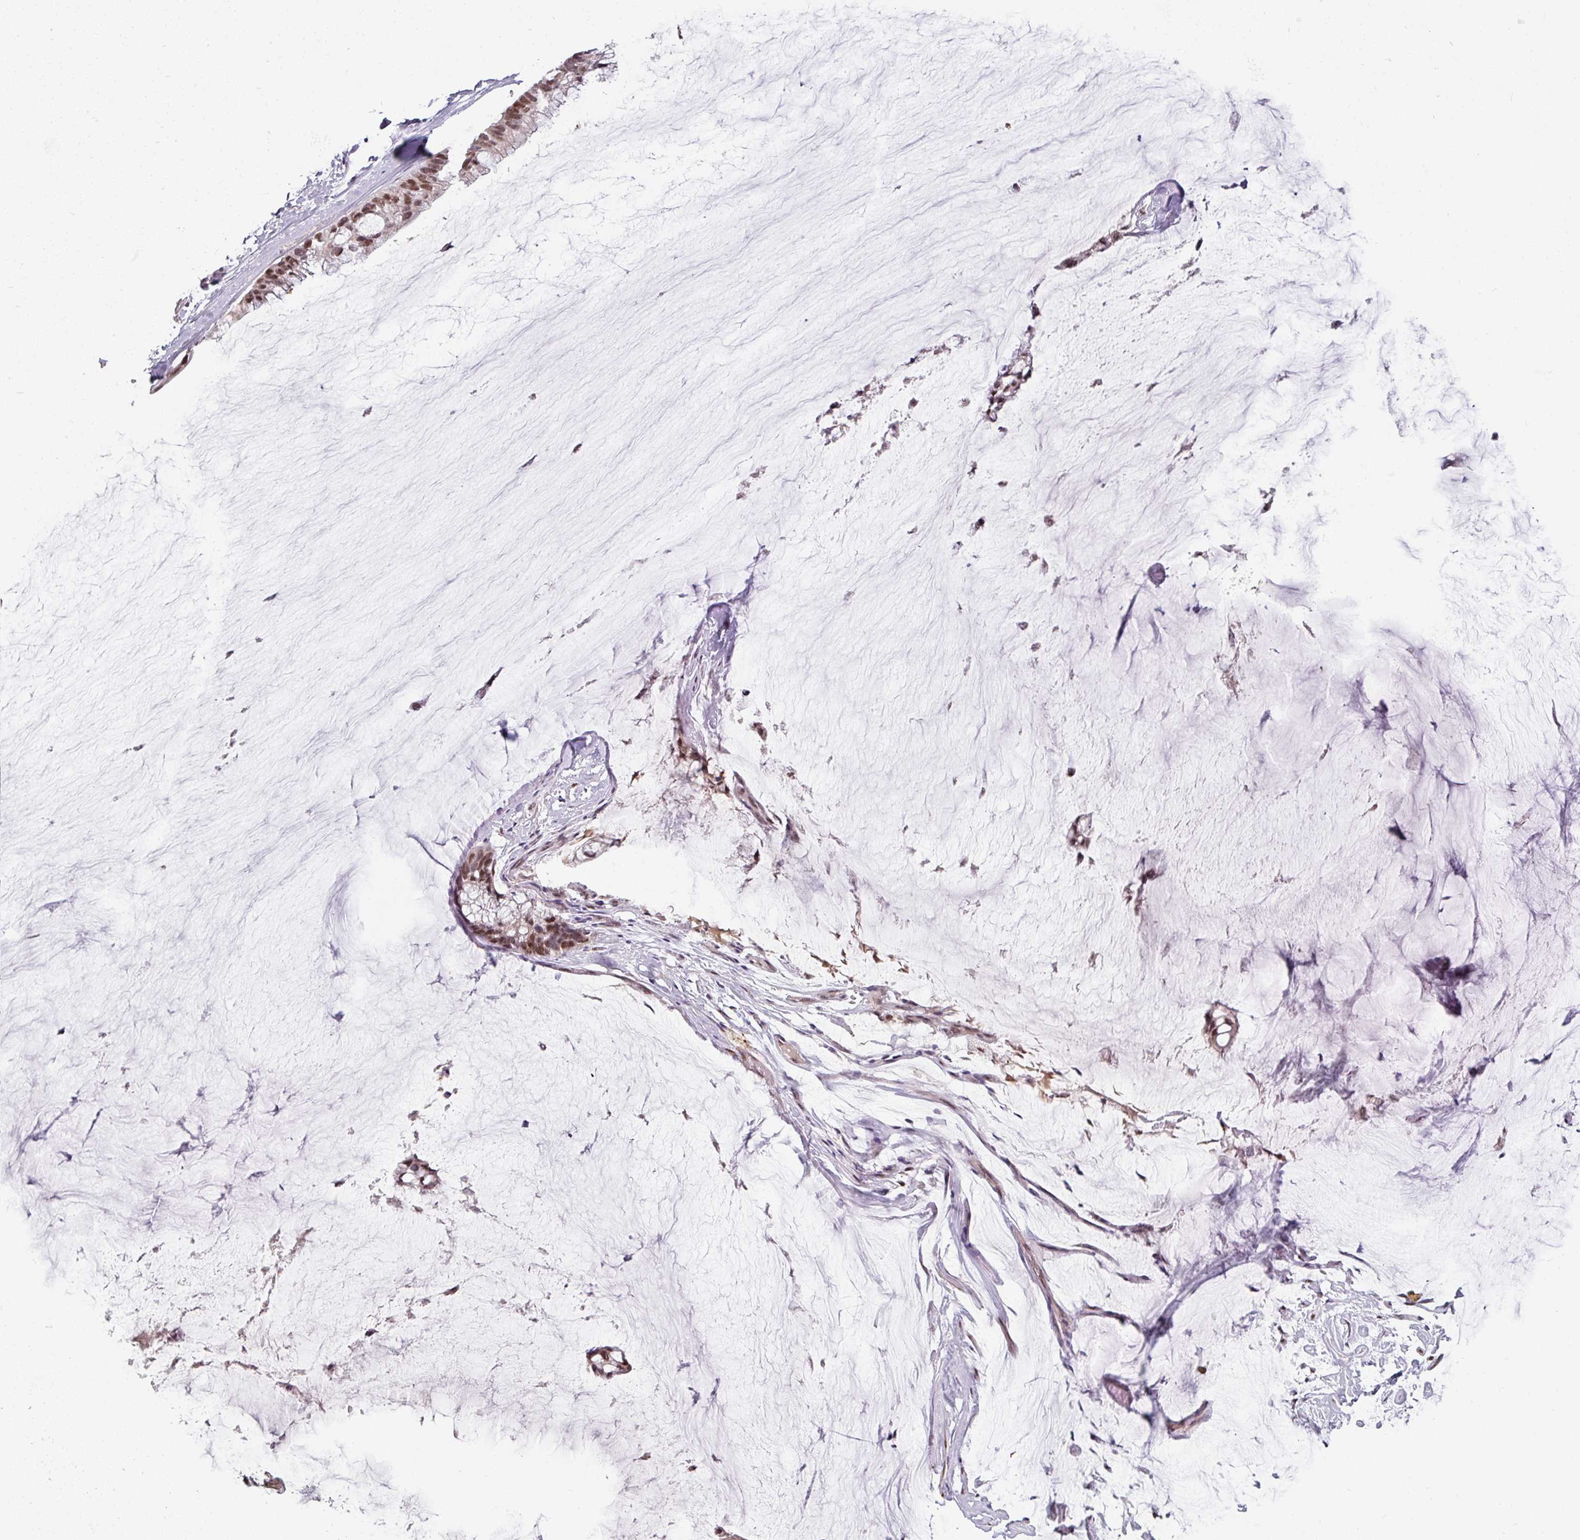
{"staining": {"intensity": "moderate", "quantity": ">75%", "location": "nuclear"}, "tissue": "ovarian cancer", "cell_type": "Tumor cells", "image_type": "cancer", "snomed": [{"axis": "morphology", "description": "Cystadenocarcinoma, mucinous, NOS"}, {"axis": "topography", "description": "Ovary"}], "caption": "High-power microscopy captured an IHC image of mucinous cystadenocarcinoma (ovarian), revealing moderate nuclear staining in about >75% of tumor cells.", "gene": "SWSAP1", "patient": {"sex": "female", "age": 39}}